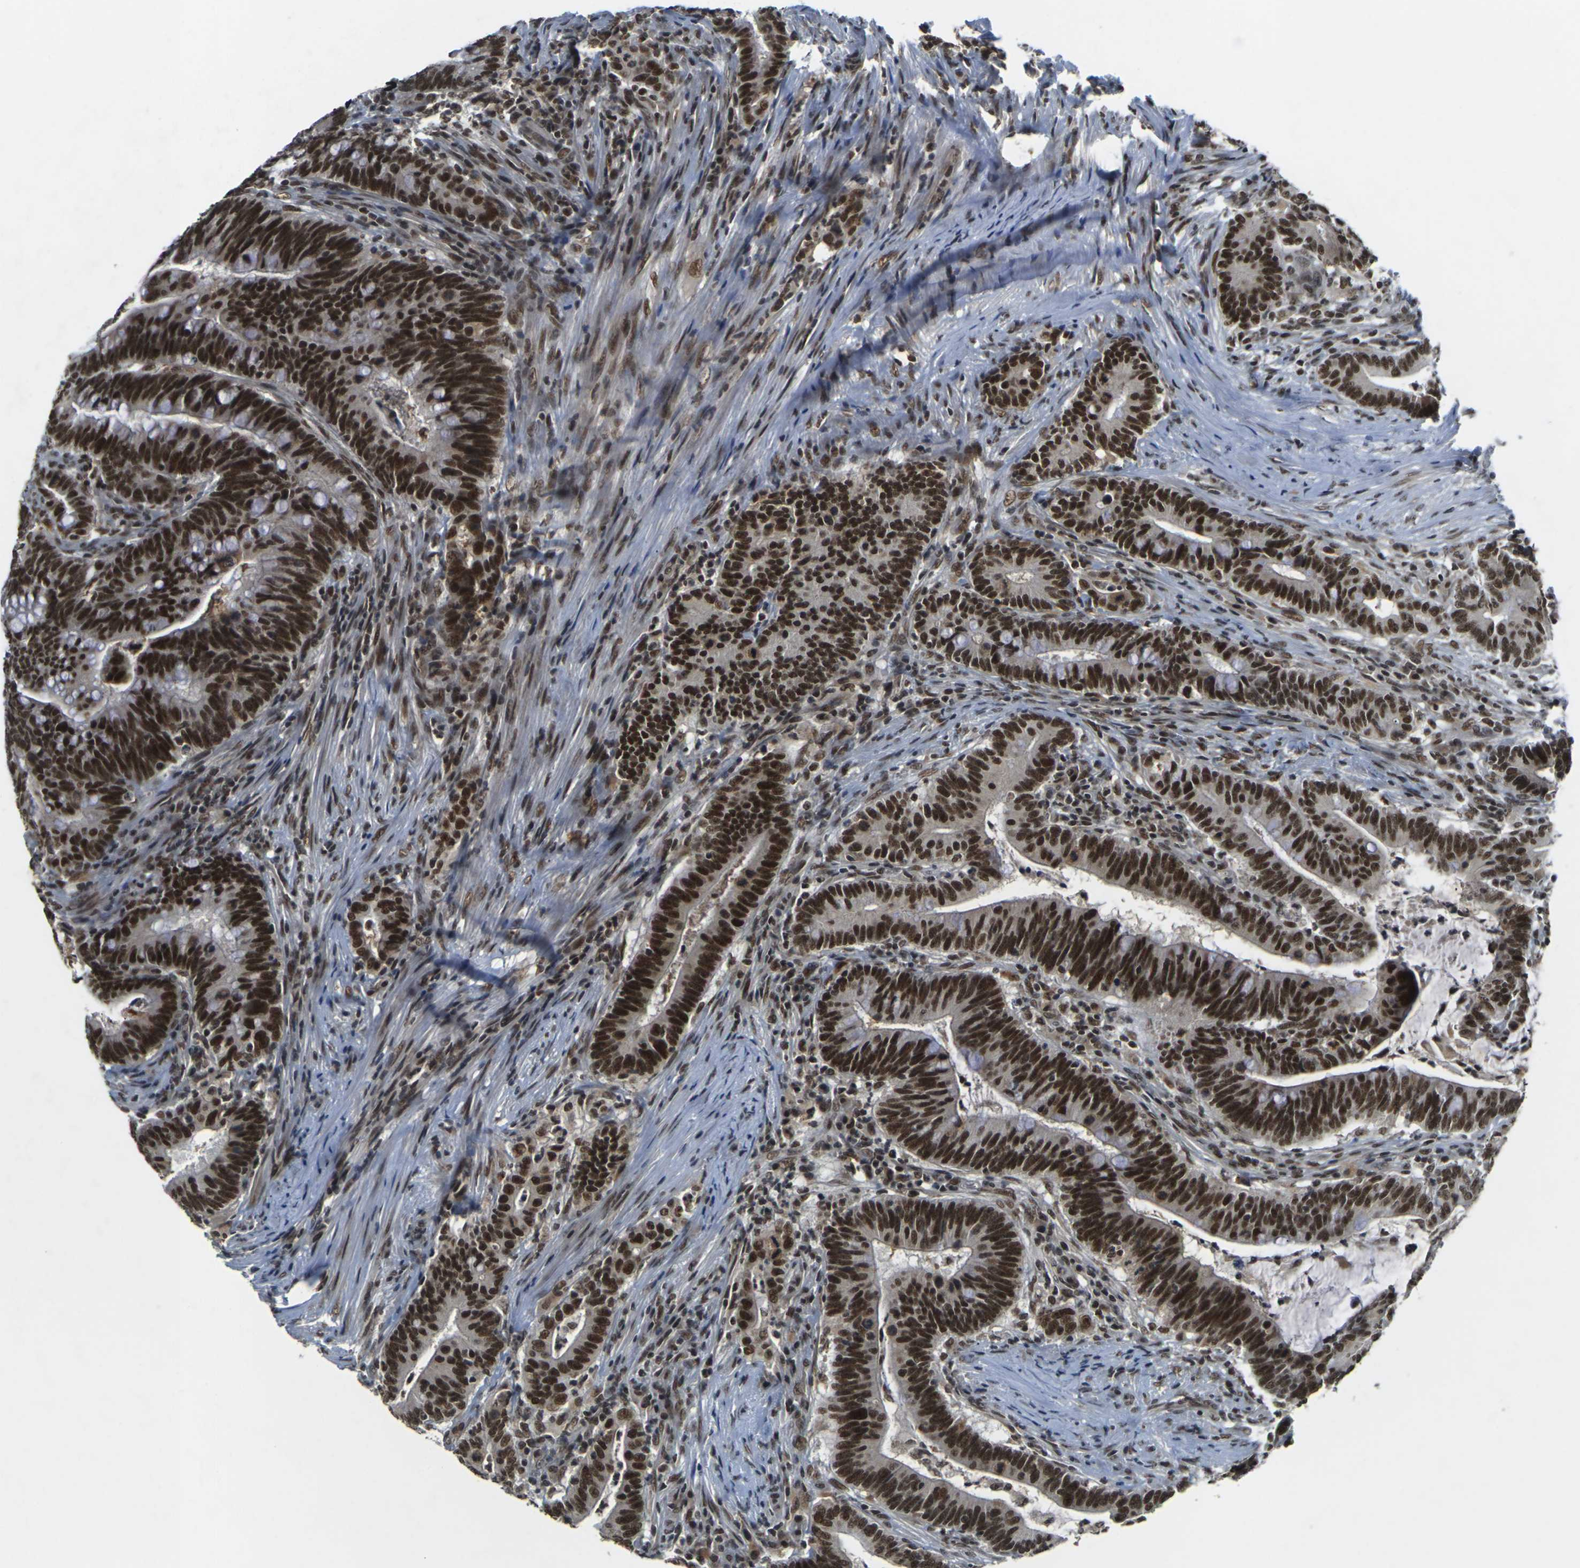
{"staining": {"intensity": "strong", "quantity": ">75%", "location": "nuclear"}, "tissue": "colorectal cancer", "cell_type": "Tumor cells", "image_type": "cancer", "snomed": [{"axis": "morphology", "description": "Normal tissue, NOS"}, {"axis": "morphology", "description": "Adenocarcinoma, NOS"}, {"axis": "topography", "description": "Colon"}], "caption": "DAB (3,3'-diaminobenzidine) immunohistochemical staining of human colorectal cancer displays strong nuclear protein expression in about >75% of tumor cells.", "gene": "NELFA", "patient": {"sex": "female", "age": 66}}